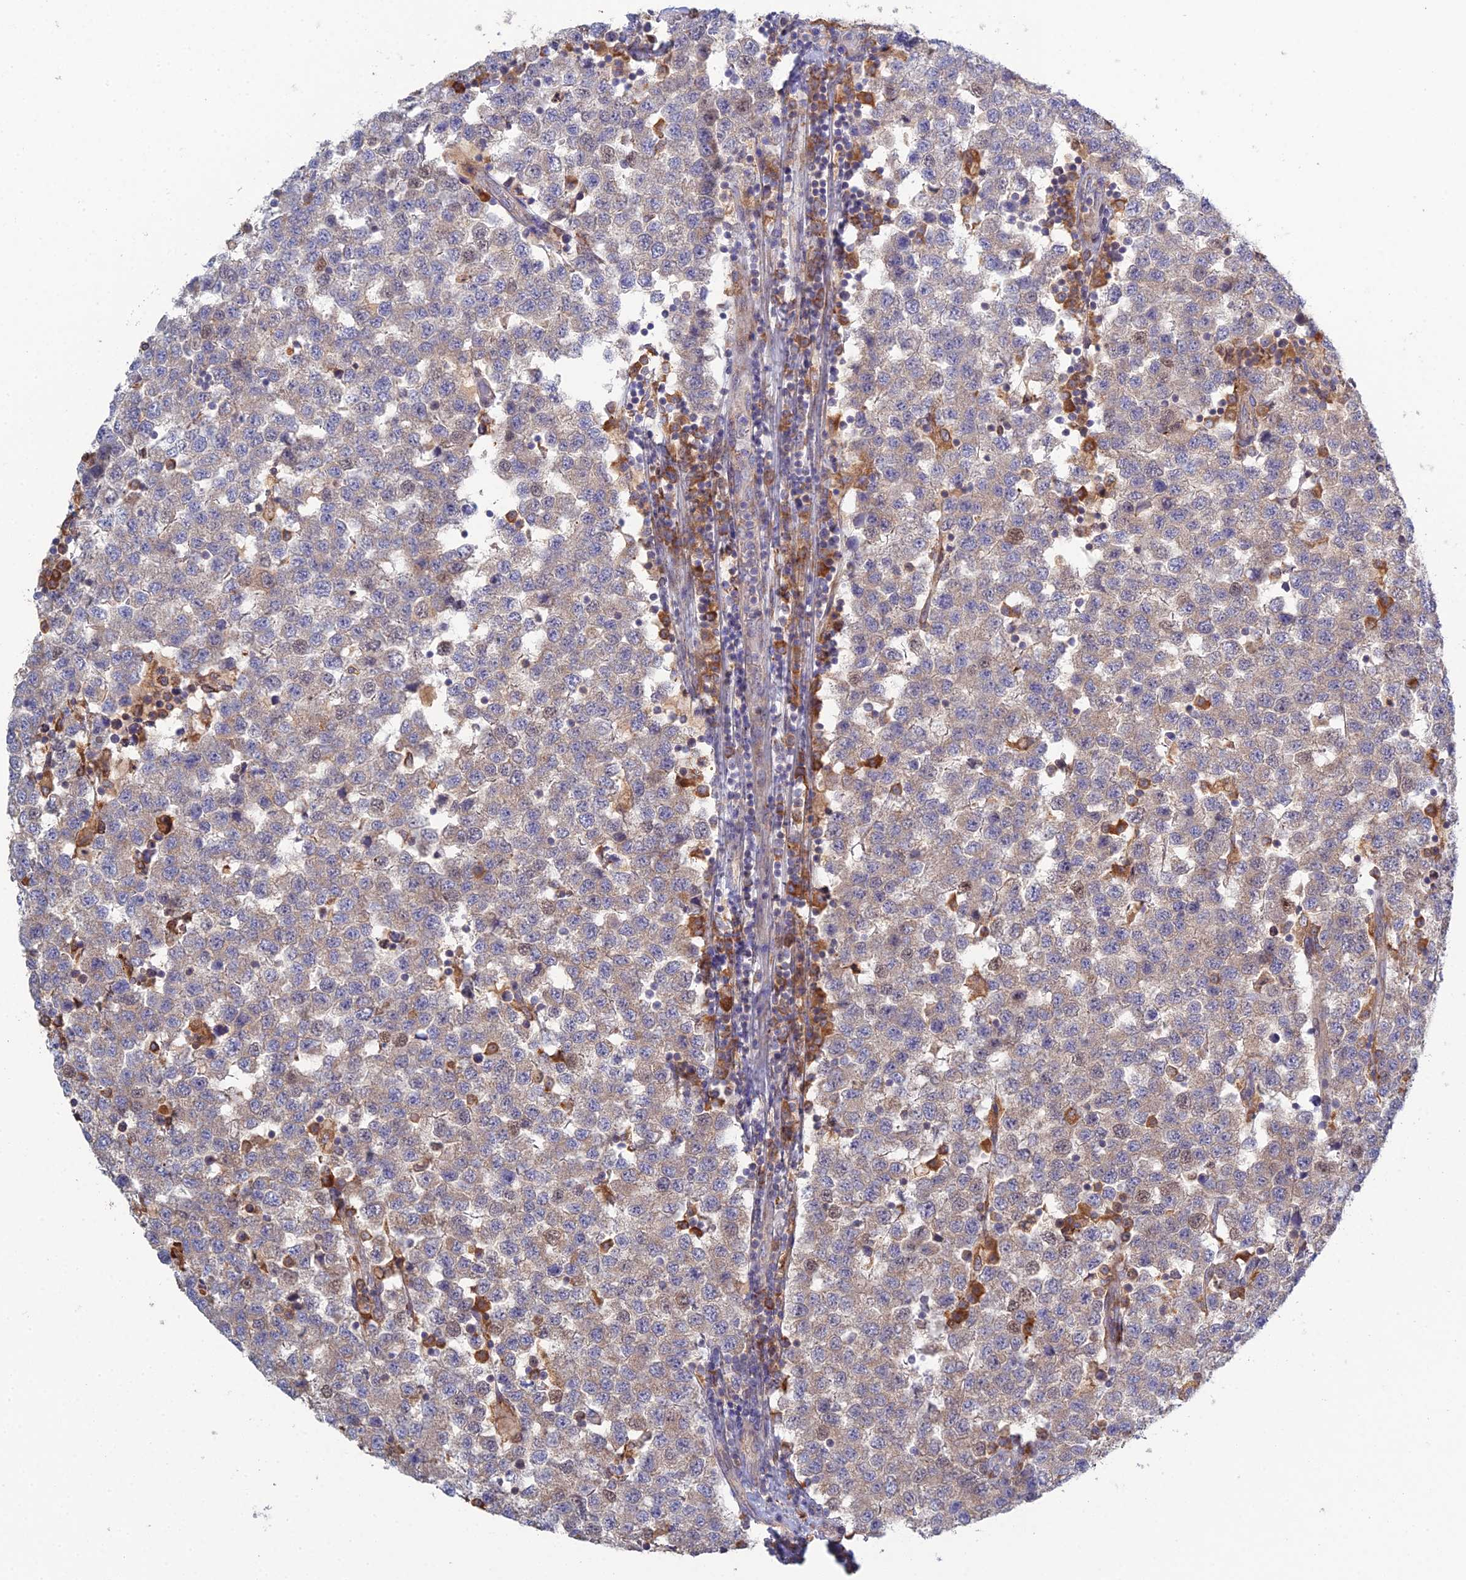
{"staining": {"intensity": "weak", "quantity": "25%-75%", "location": "cytoplasmic/membranous"}, "tissue": "testis cancer", "cell_type": "Tumor cells", "image_type": "cancer", "snomed": [{"axis": "morphology", "description": "Seminoma, NOS"}, {"axis": "topography", "description": "Testis"}], "caption": "Immunohistochemistry of human testis cancer (seminoma) displays low levels of weak cytoplasmic/membranous staining in approximately 25%-75% of tumor cells.", "gene": "TRAPPC6A", "patient": {"sex": "male", "age": 34}}